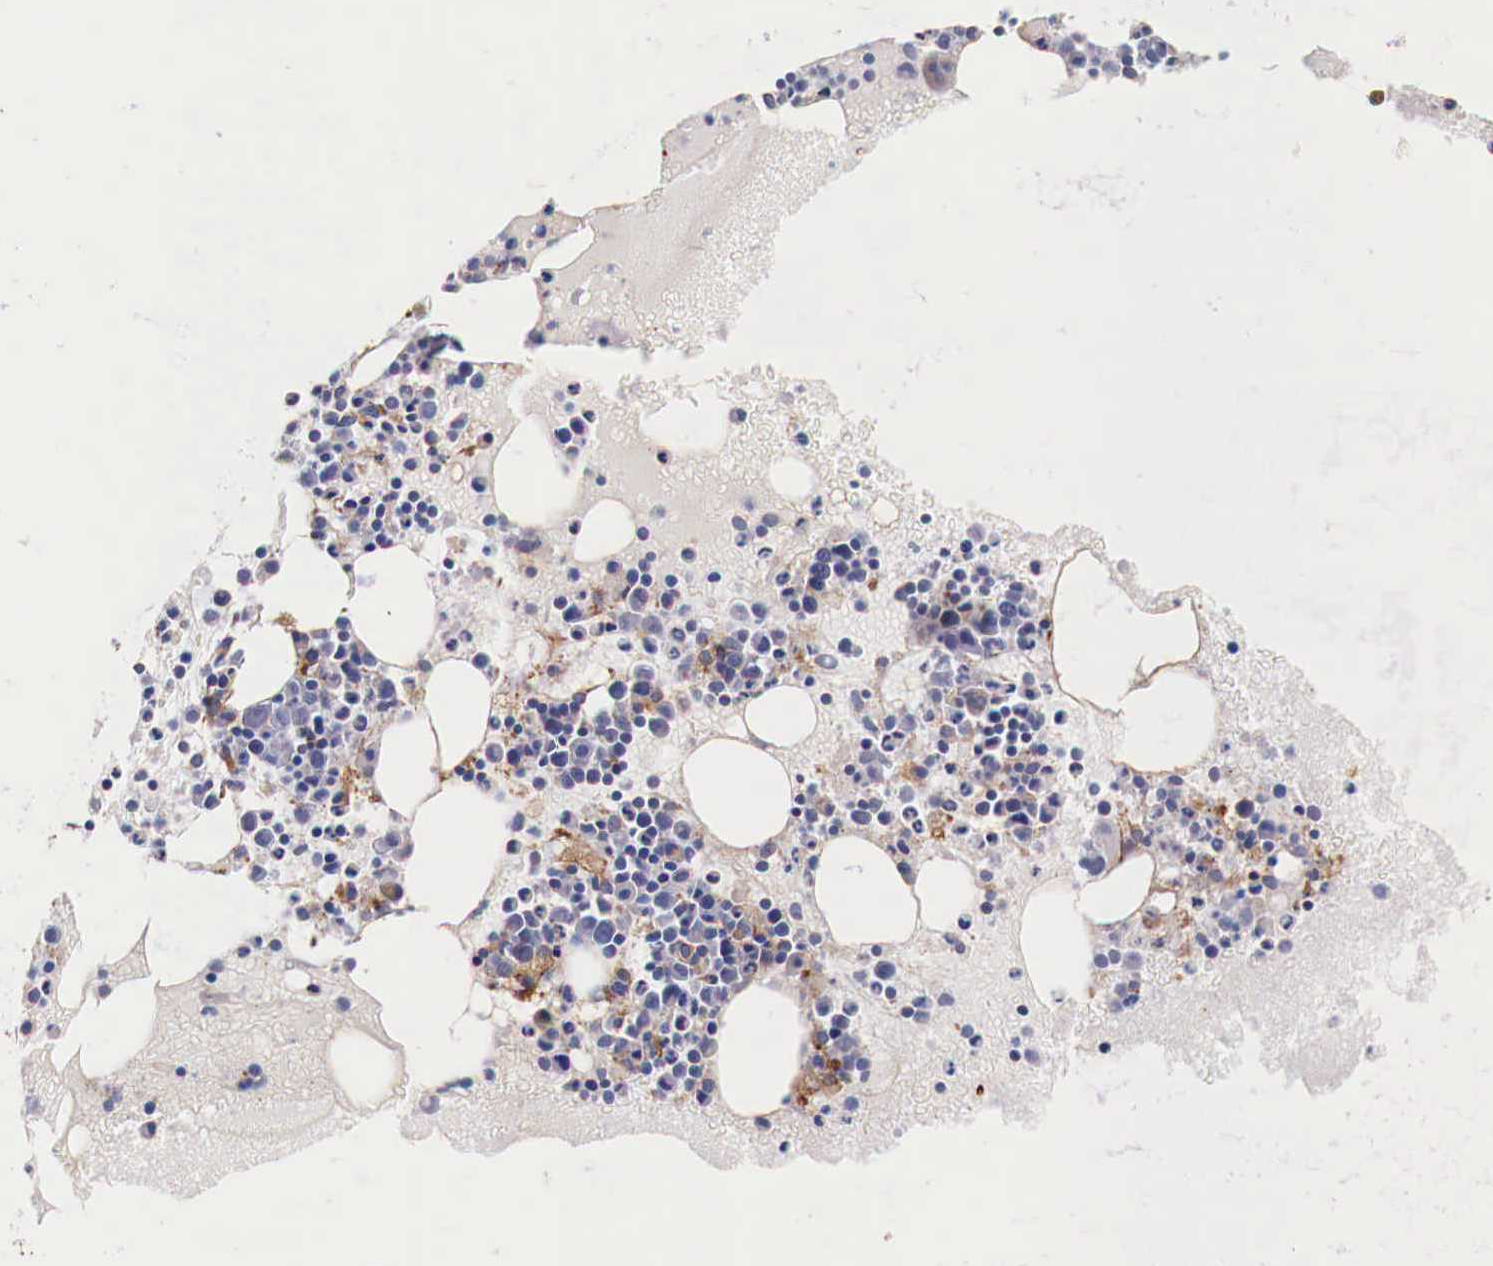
{"staining": {"intensity": "moderate", "quantity": "25%-75%", "location": "cytoplasmic/membranous"}, "tissue": "bone marrow", "cell_type": "Hematopoietic cells", "image_type": "normal", "snomed": [{"axis": "morphology", "description": "Normal tissue, NOS"}, {"axis": "topography", "description": "Bone marrow"}], "caption": "A medium amount of moderate cytoplasmic/membranous positivity is identified in approximately 25%-75% of hematopoietic cells in benign bone marrow. Using DAB (brown) and hematoxylin (blue) stains, captured at high magnification using brightfield microscopy.", "gene": "HSPB1", "patient": {"sex": "female", "age": 74}}